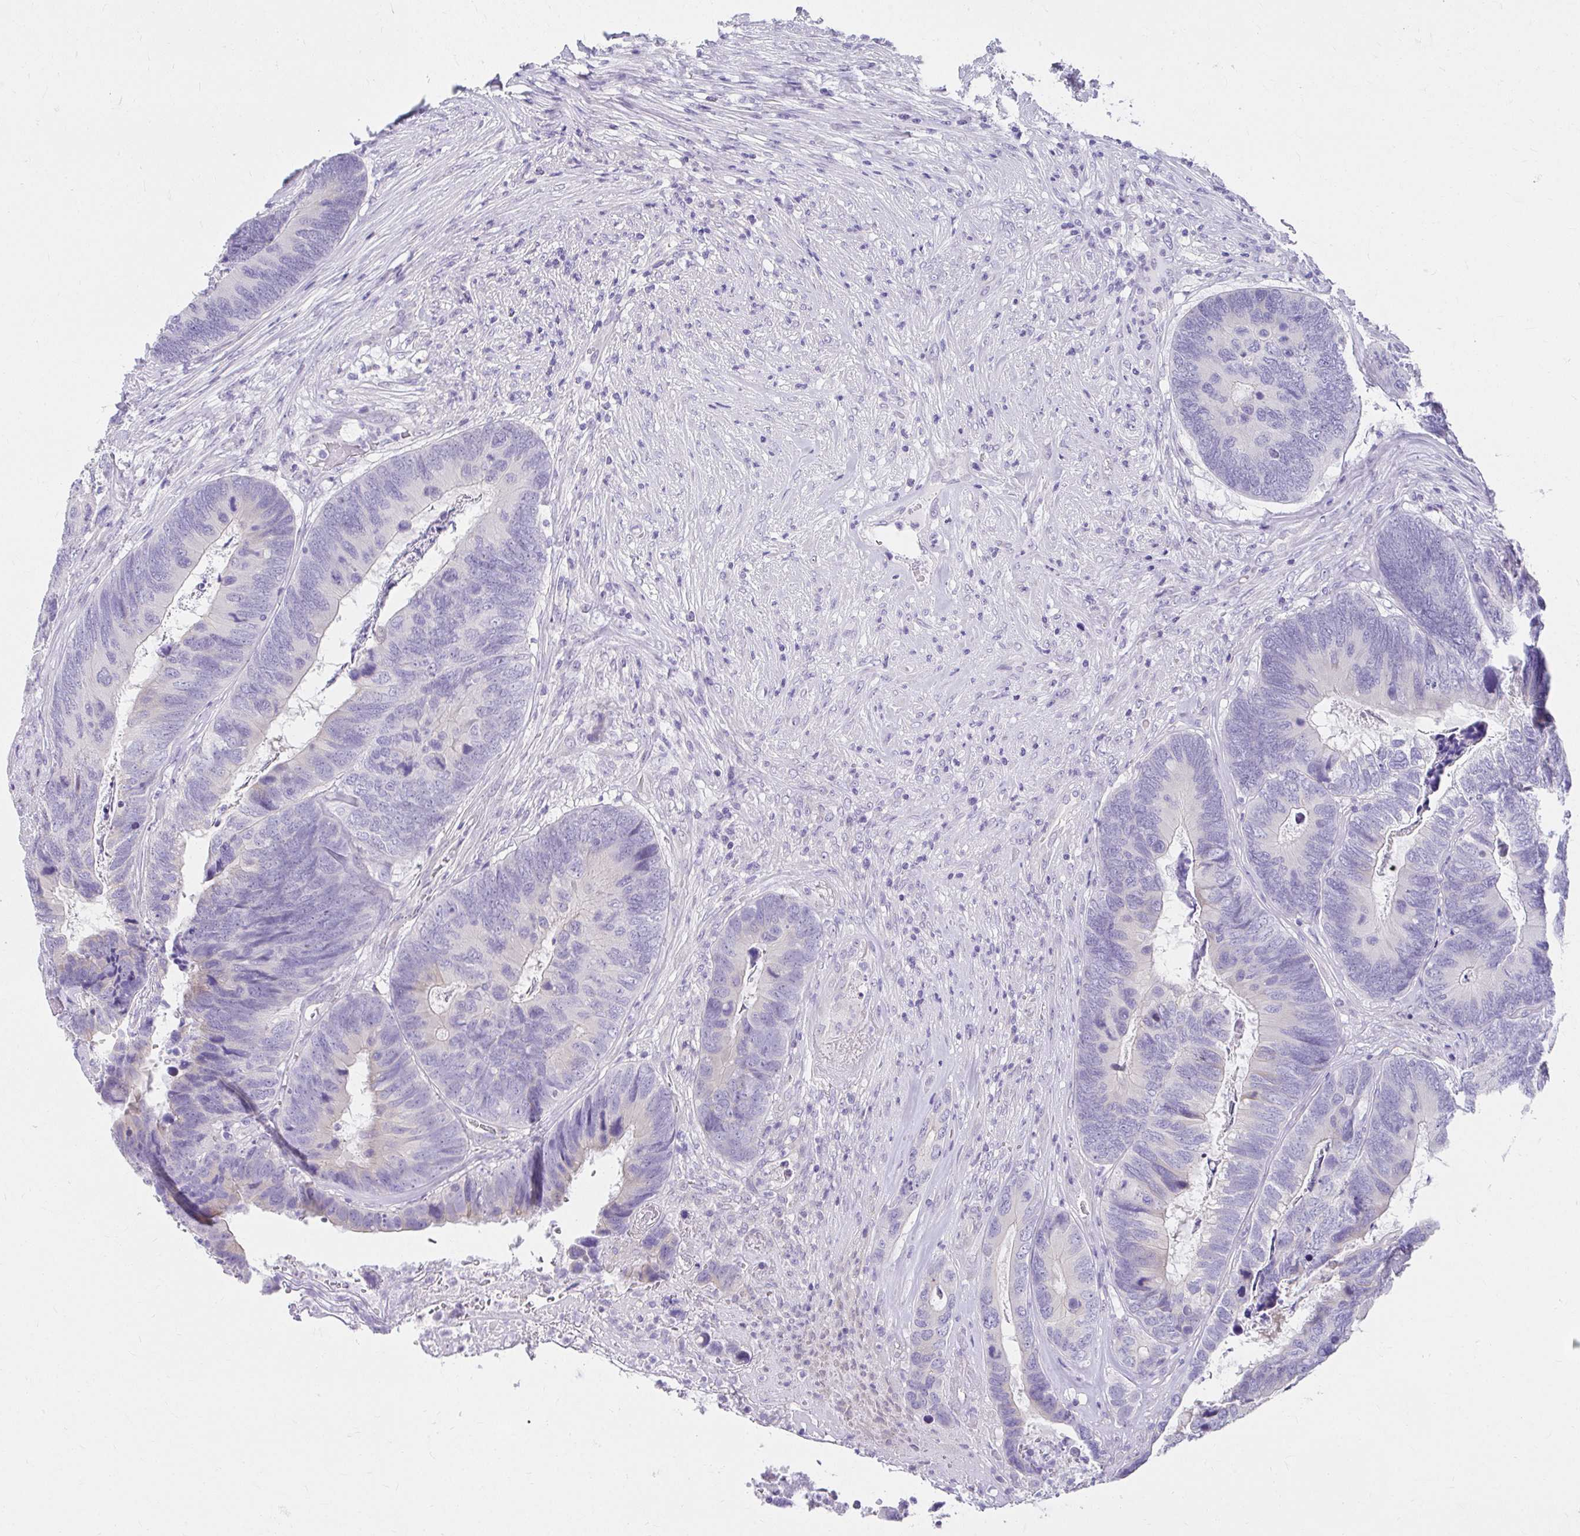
{"staining": {"intensity": "negative", "quantity": "none", "location": "none"}, "tissue": "colorectal cancer", "cell_type": "Tumor cells", "image_type": "cancer", "snomed": [{"axis": "morphology", "description": "Adenocarcinoma, NOS"}, {"axis": "topography", "description": "Colon"}], "caption": "A photomicrograph of human colorectal adenocarcinoma is negative for staining in tumor cells. (DAB (3,3'-diaminobenzidine) IHC with hematoxylin counter stain).", "gene": "VGLL1", "patient": {"sex": "female", "age": 67}}